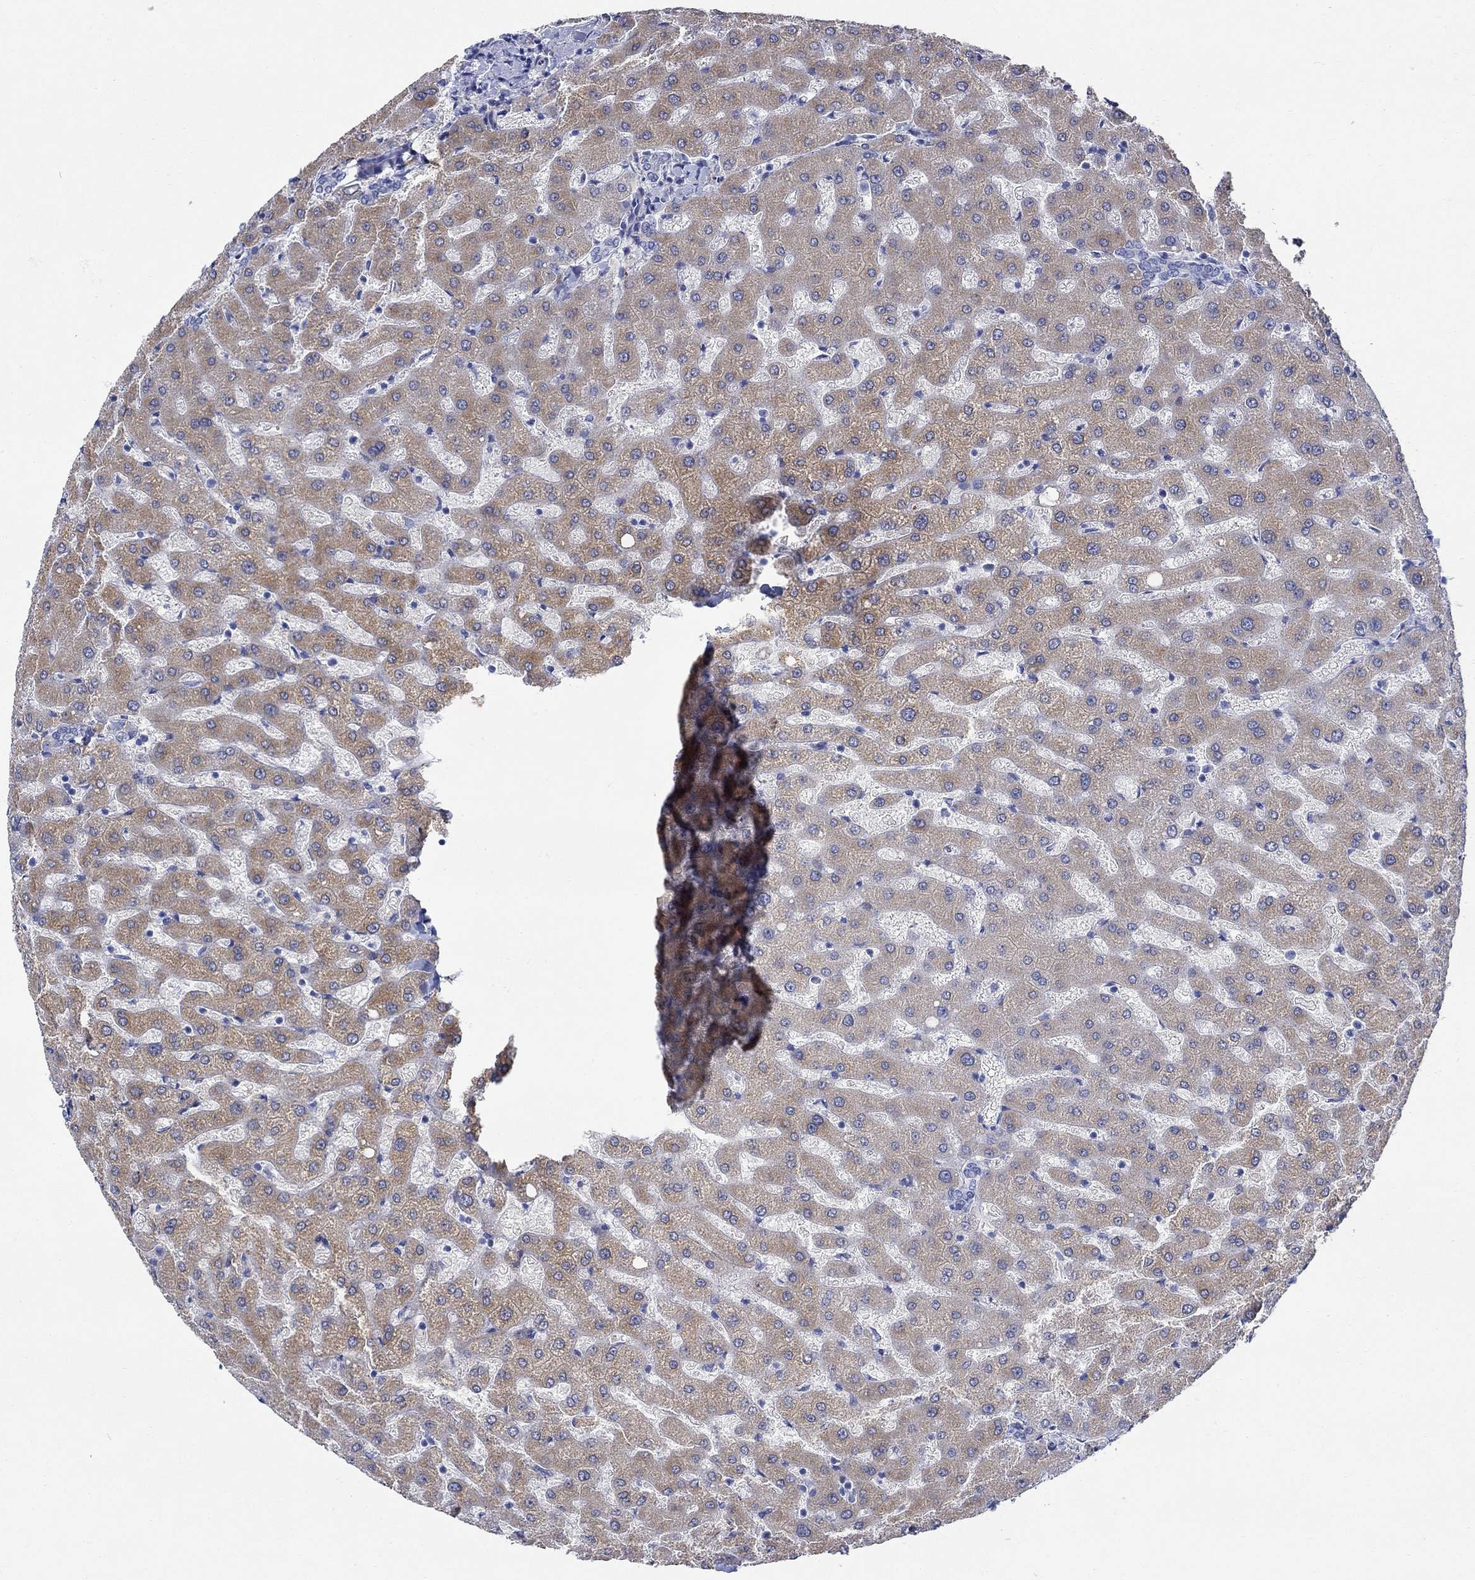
{"staining": {"intensity": "negative", "quantity": "none", "location": "none"}, "tissue": "liver", "cell_type": "Cholangiocytes", "image_type": "normal", "snomed": [{"axis": "morphology", "description": "Normal tissue, NOS"}, {"axis": "topography", "description": "Liver"}], "caption": "There is no significant expression in cholangiocytes of liver. Nuclei are stained in blue.", "gene": "KSR2", "patient": {"sex": "female", "age": 50}}